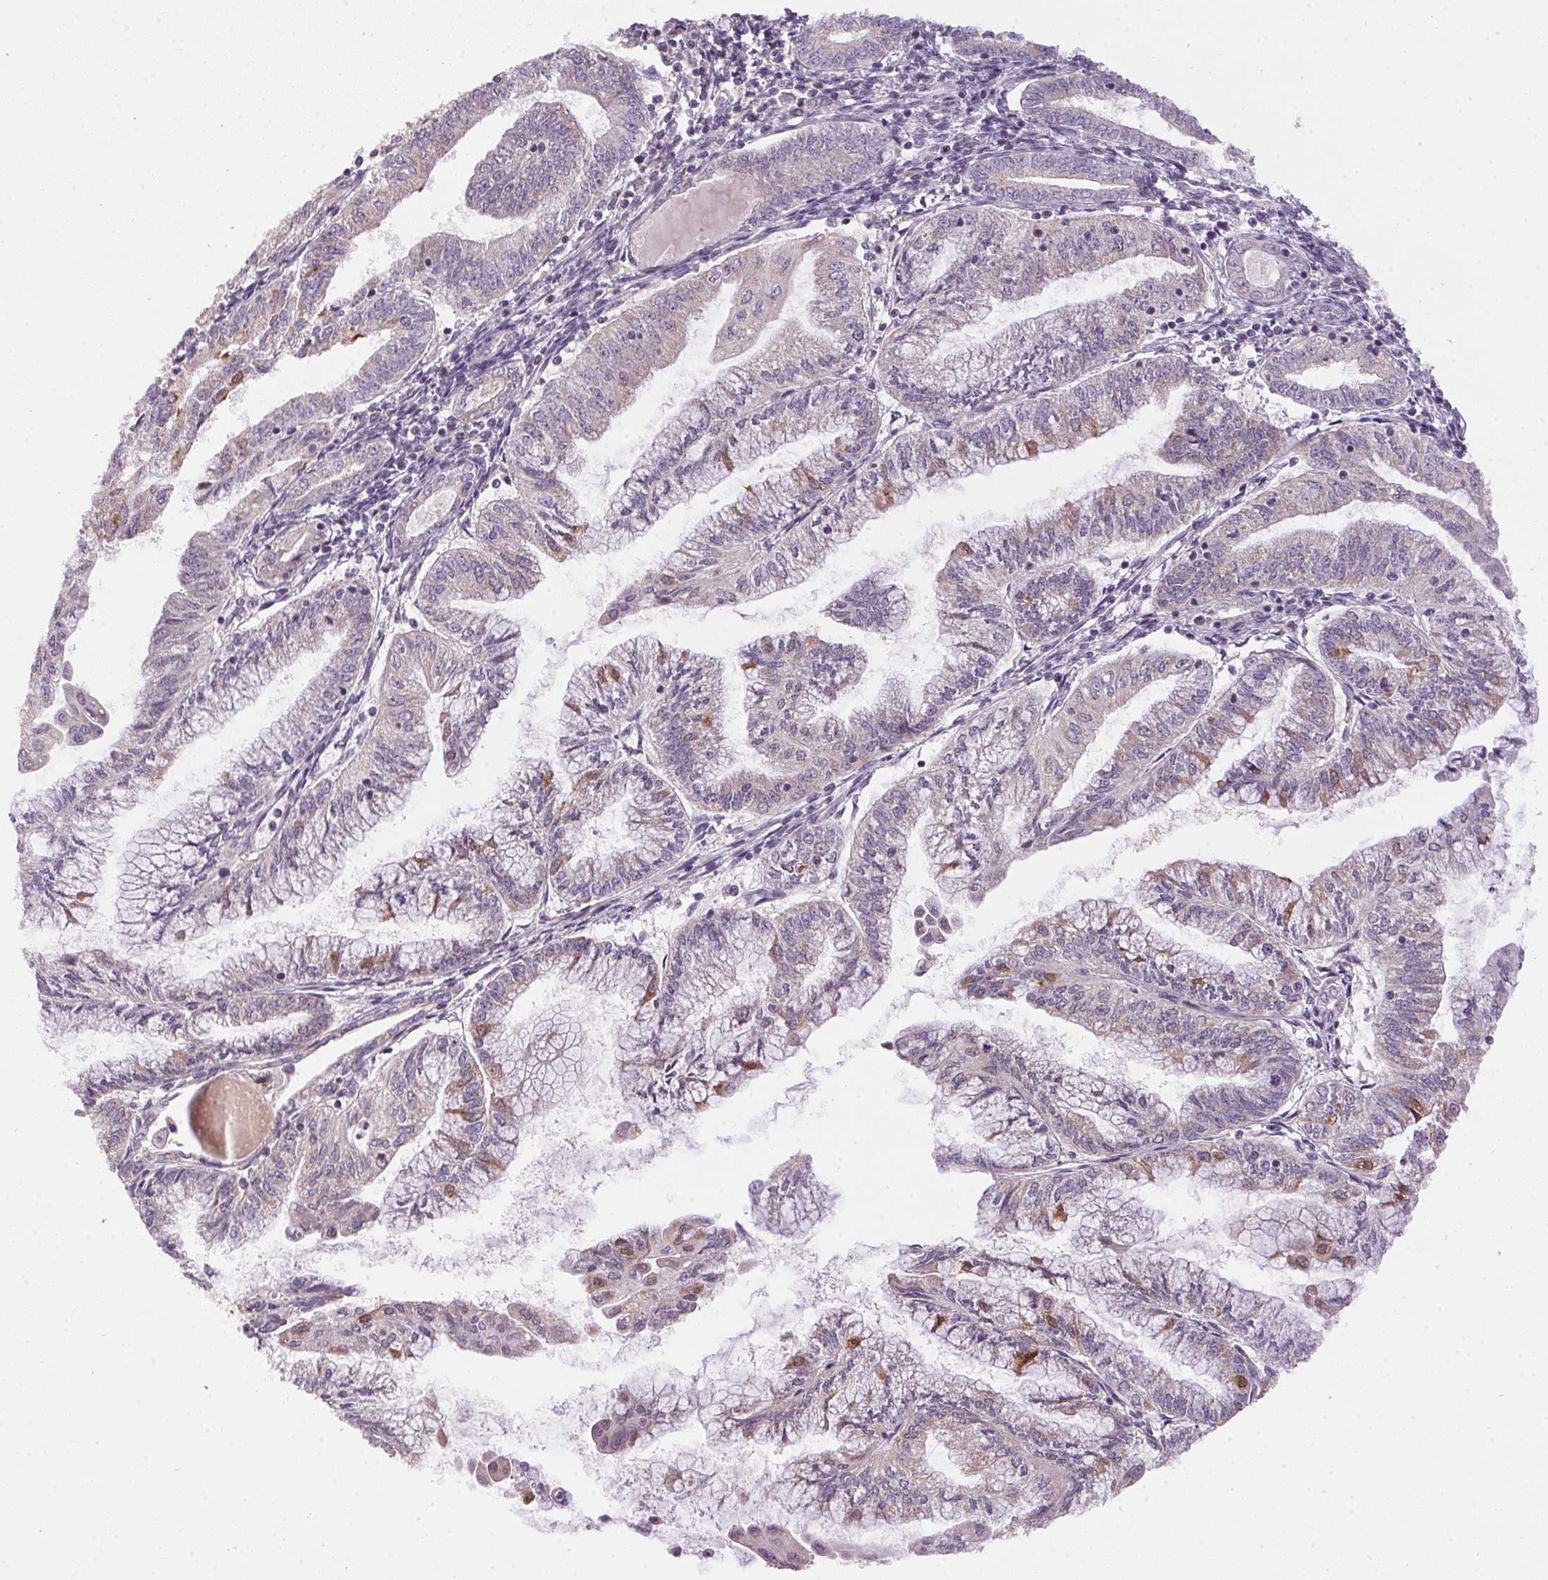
{"staining": {"intensity": "moderate", "quantity": "<25%", "location": "cytoplasmic/membranous"}, "tissue": "endometrial cancer", "cell_type": "Tumor cells", "image_type": "cancer", "snomed": [{"axis": "morphology", "description": "Adenocarcinoma, NOS"}, {"axis": "topography", "description": "Endometrium"}], "caption": "This histopathology image reveals endometrial cancer (adenocarcinoma) stained with IHC to label a protein in brown. The cytoplasmic/membranous of tumor cells show moderate positivity for the protein. Nuclei are counter-stained blue.", "gene": "SPACA9", "patient": {"sex": "female", "age": 55}}